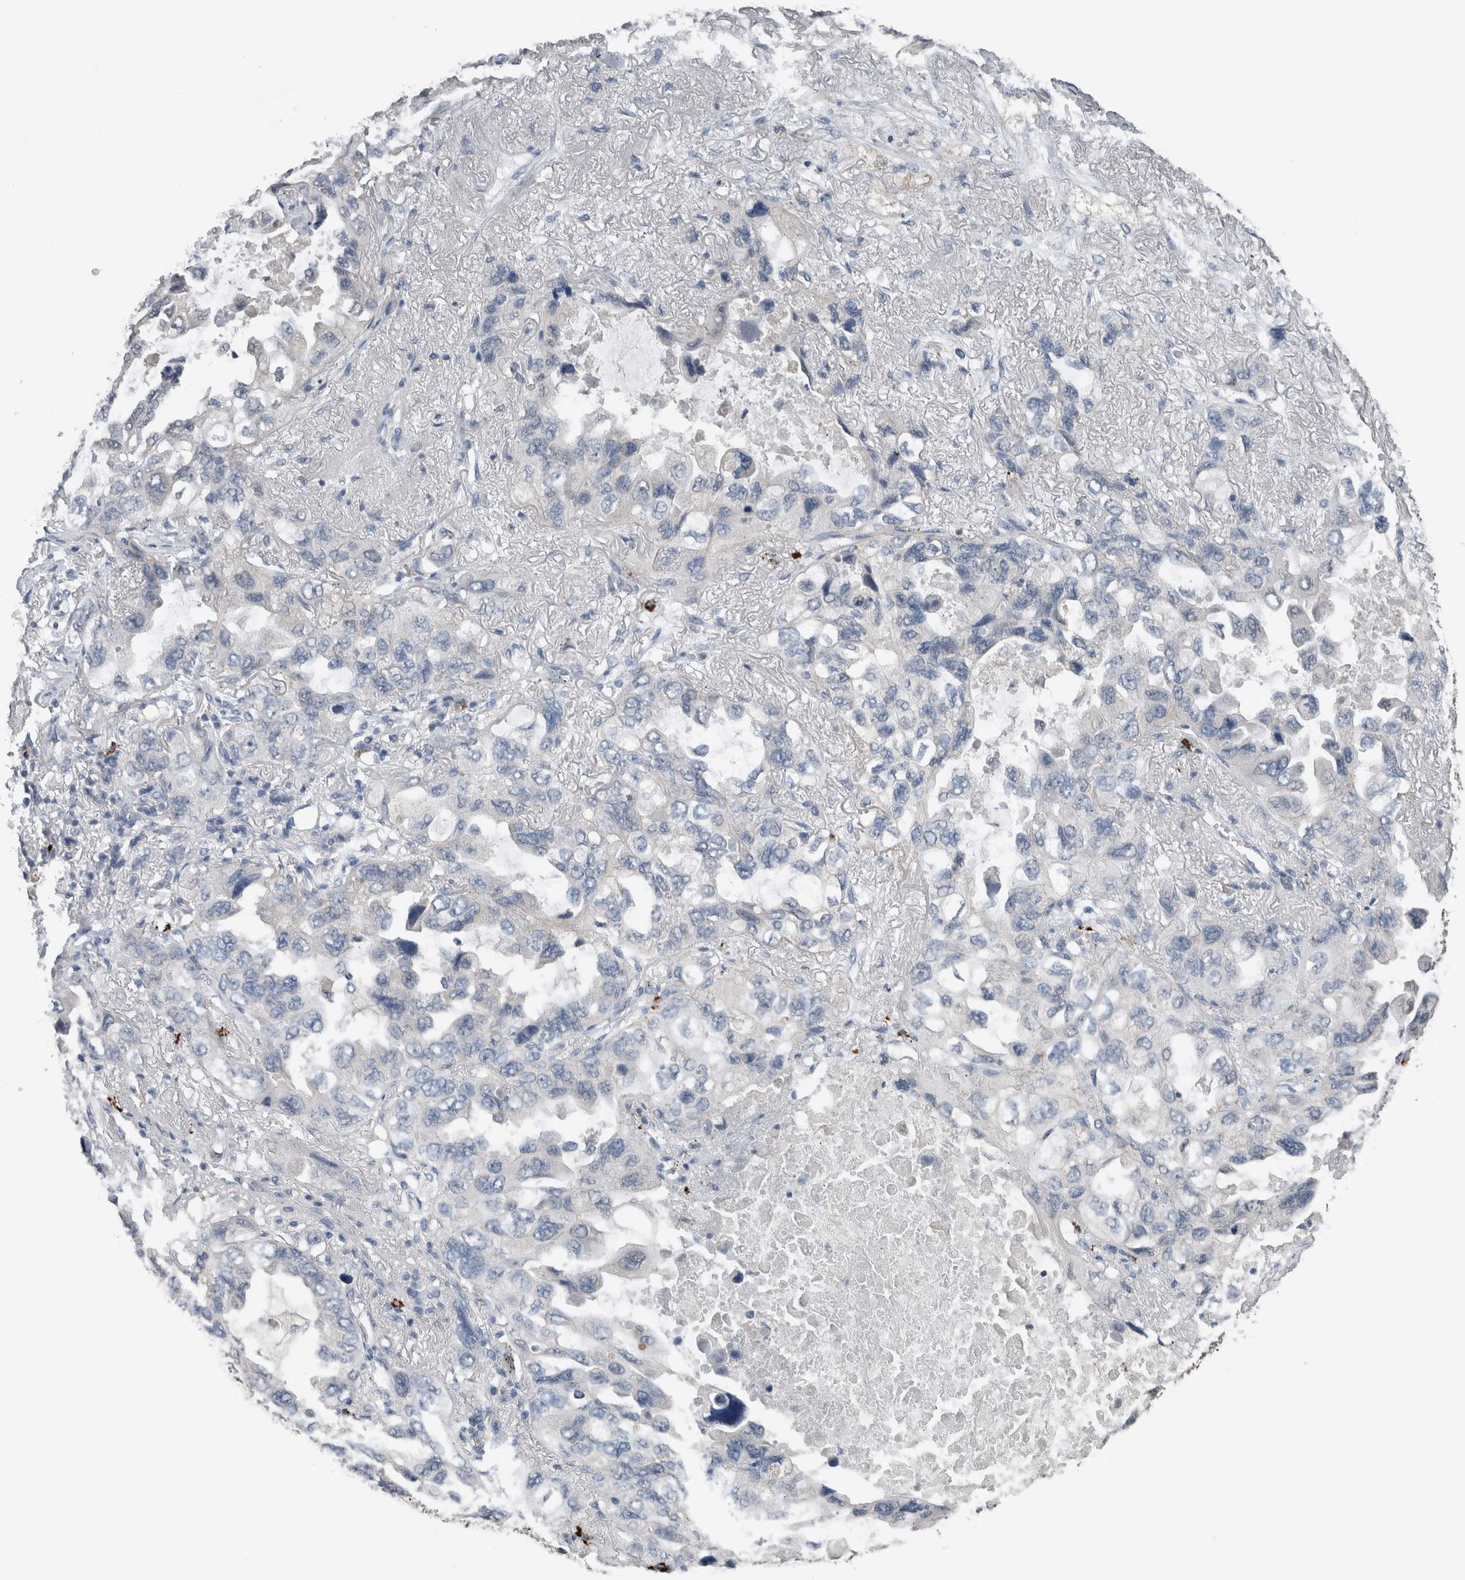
{"staining": {"intensity": "negative", "quantity": "none", "location": "none"}, "tissue": "lung cancer", "cell_type": "Tumor cells", "image_type": "cancer", "snomed": [{"axis": "morphology", "description": "Squamous cell carcinoma, NOS"}, {"axis": "topography", "description": "Lung"}], "caption": "High magnification brightfield microscopy of lung cancer (squamous cell carcinoma) stained with DAB (brown) and counterstained with hematoxylin (blue): tumor cells show no significant expression.", "gene": "CRNN", "patient": {"sex": "female", "age": 73}}